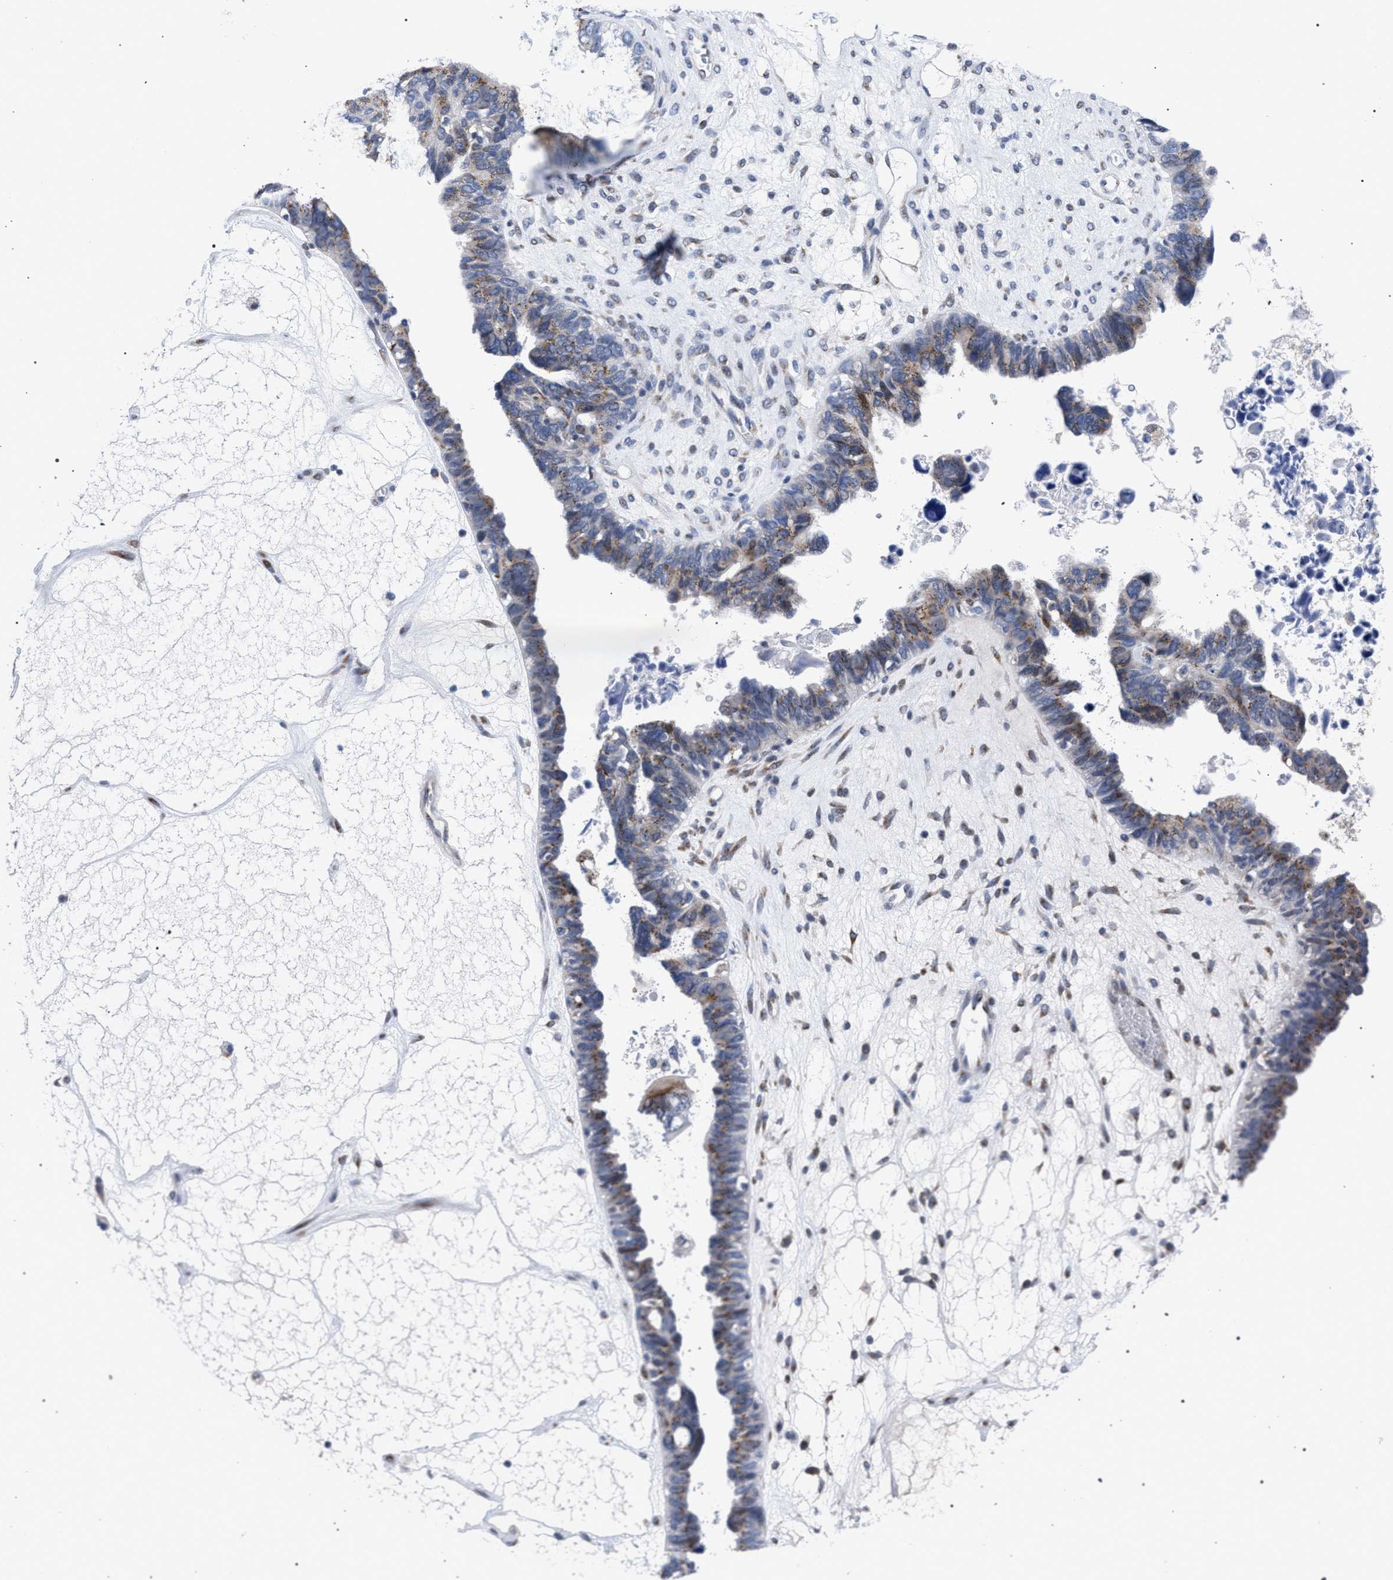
{"staining": {"intensity": "weak", "quantity": "25%-75%", "location": "cytoplasmic/membranous"}, "tissue": "ovarian cancer", "cell_type": "Tumor cells", "image_type": "cancer", "snomed": [{"axis": "morphology", "description": "Cystadenocarcinoma, serous, NOS"}, {"axis": "topography", "description": "Ovary"}], "caption": "Immunohistochemical staining of human serous cystadenocarcinoma (ovarian) exhibits low levels of weak cytoplasmic/membranous protein staining in approximately 25%-75% of tumor cells. (Brightfield microscopy of DAB IHC at high magnification).", "gene": "GOLGA2", "patient": {"sex": "female", "age": 79}}